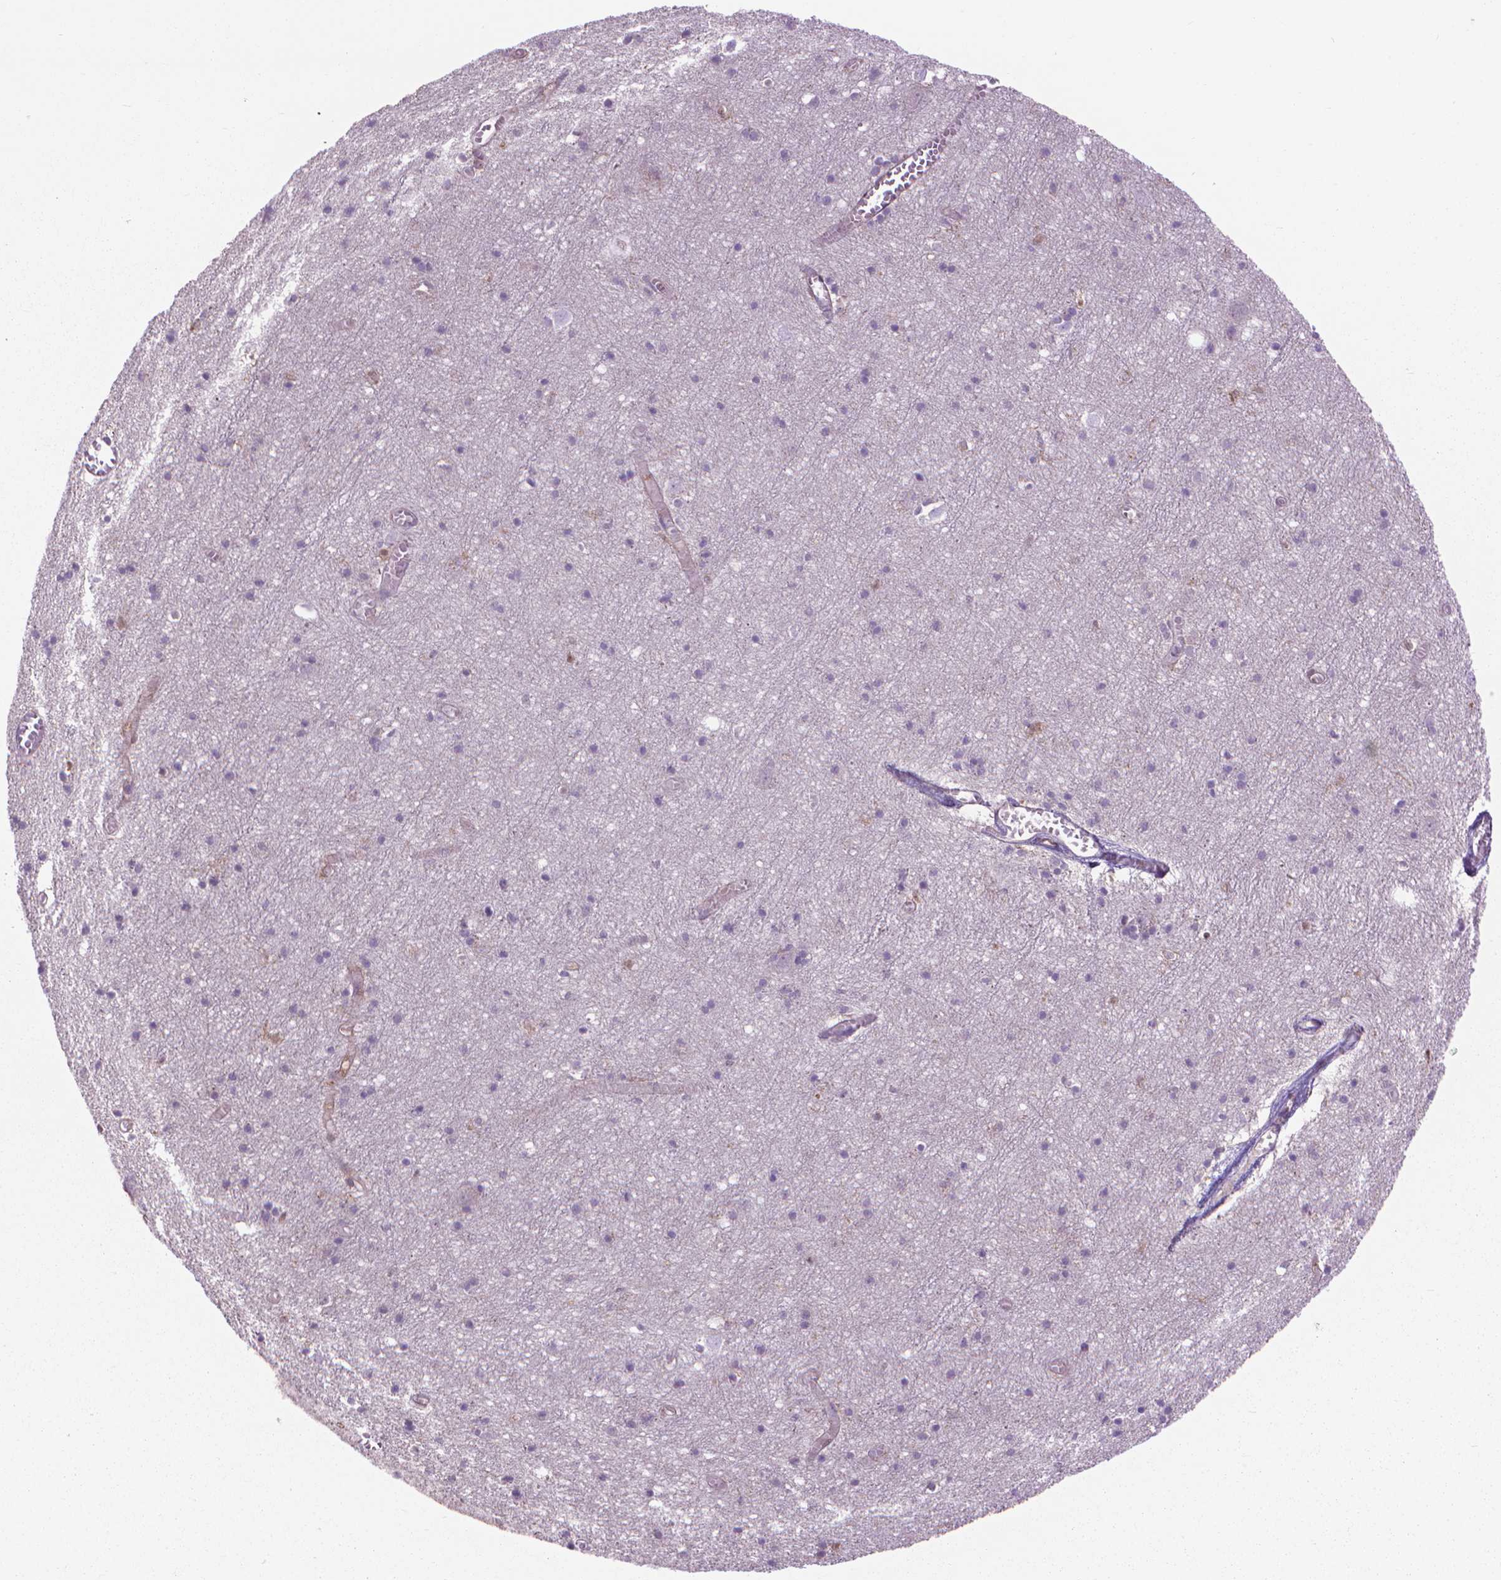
{"staining": {"intensity": "moderate", "quantity": ">75%", "location": "cytoplasmic/membranous"}, "tissue": "cerebral cortex", "cell_type": "Endothelial cells", "image_type": "normal", "snomed": [{"axis": "morphology", "description": "Normal tissue, NOS"}, {"axis": "topography", "description": "Cerebral cortex"}], "caption": "A medium amount of moderate cytoplasmic/membranous positivity is identified in about >75% of endothelial cells in normal cerebral cortex. The protein is stained brown, and the nuclei are stained in blue (DAB IHC with brightfield microscopy, high magnification).", "gene": "CORO1B", "patient": {"sex": "male", "age": 70}}